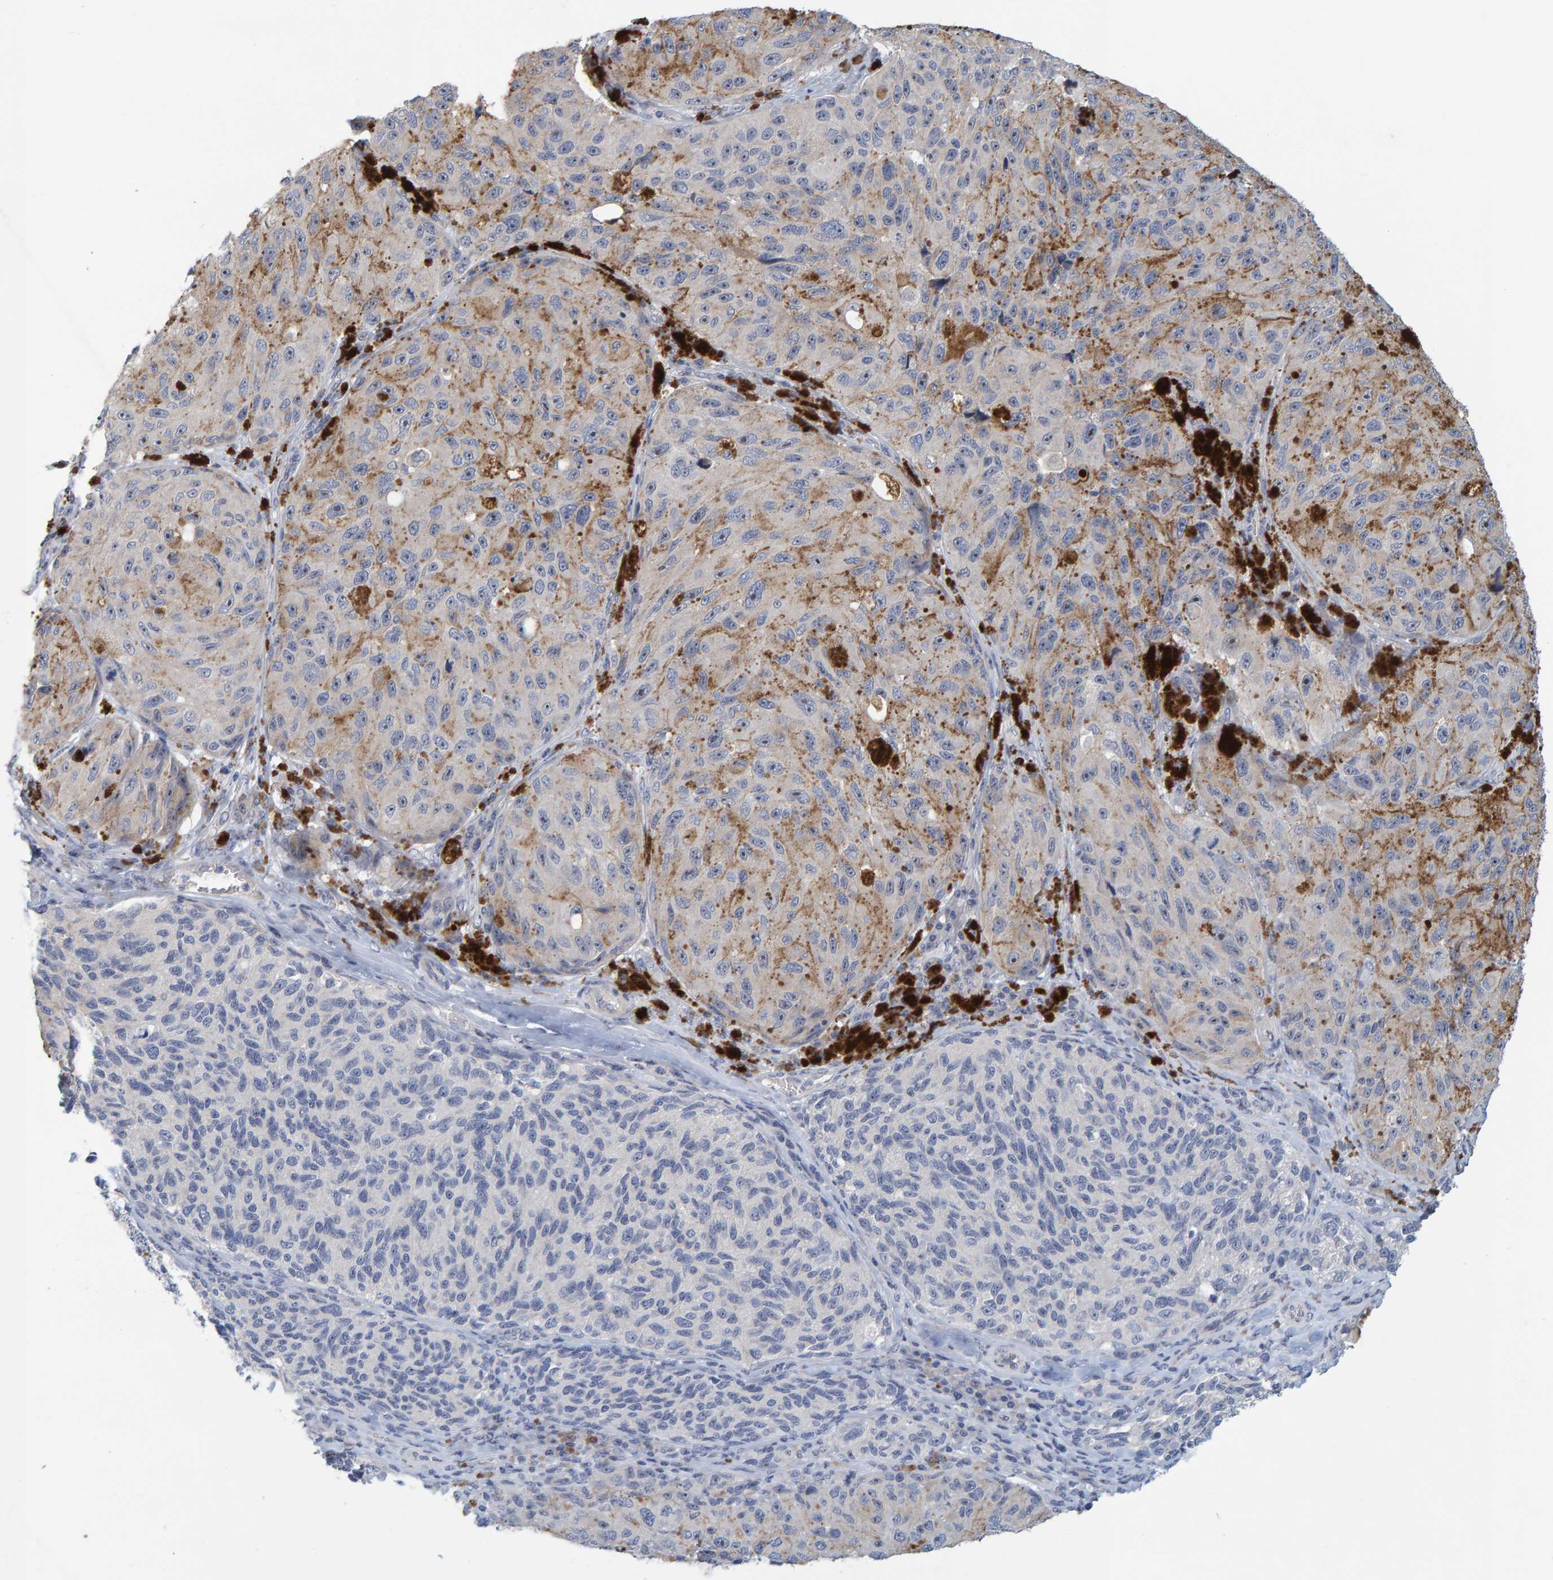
{"staining": {"intensity": "weak", "quantity": "25%-75%", "location": "cytoplasmic/membranous"}, "tissue": "melanoma", "cell_type": "Tumor cells", "image_type": "cancer", "snomed": [{"axis": "morphology", "description": "Malignant melanoma, NOS"}, {"axis": "topography", "description": "Skin"}], "caption": "Protein staining of melanoma tissue shows weak cytoplasmic/membranous expression in about 25%-75% of tumor cells.", "gene": "ZNF77", "patient": {"sex": "female", "age": 73}}